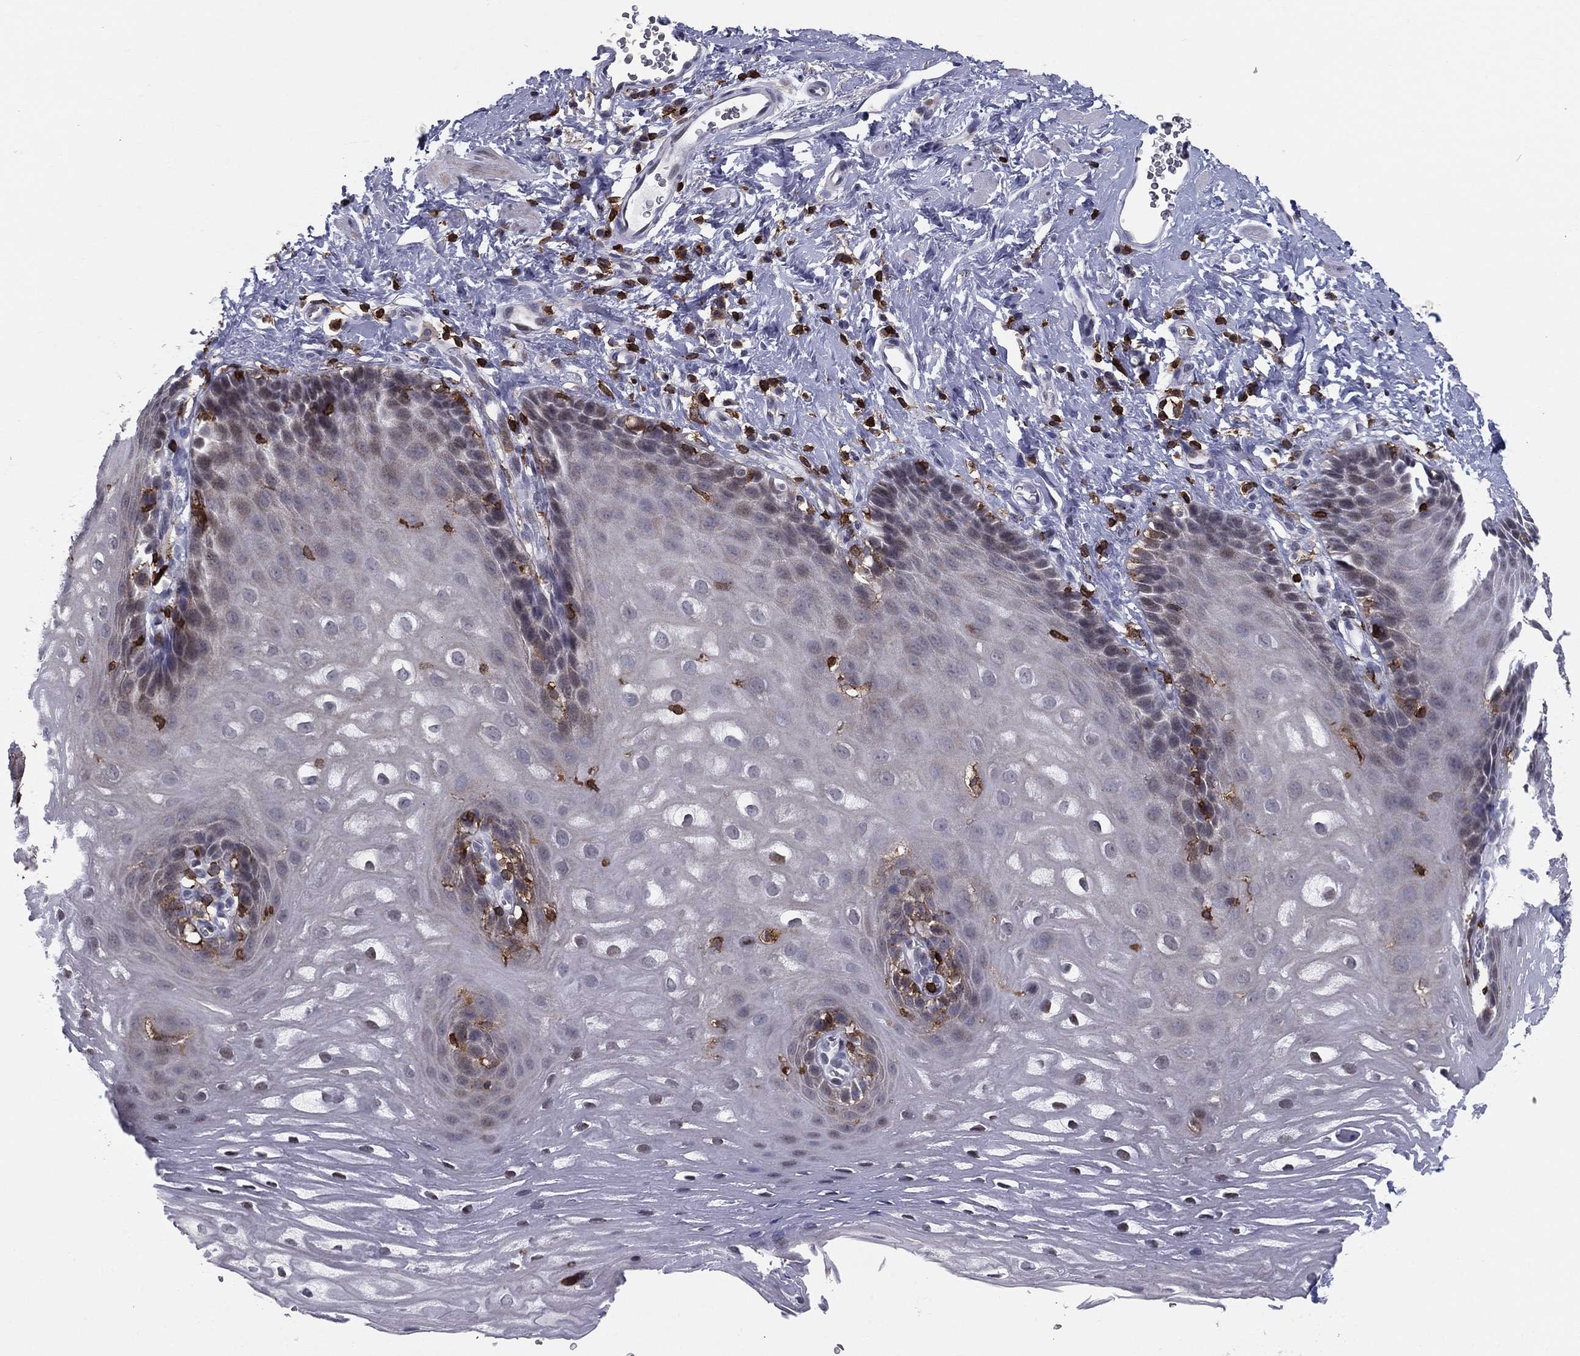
{"staining": {"intensity": "negative", "quantity": "none", "location": "none"}, "tissue": "esophagus", "cell_type": "Squamous epithelial cells", "image_type": "normal", "snomed": [{"axis": "morphology", "description": "Normal tissue, NOS"}, {"axis": "topography", "description": "Esophagus"}], "caption": "Squamous epithelial cells show no significant protein expression in normal esophagus.", "gene": "ARHGAP27", "patient": {"sex": "male", "age": 64}}